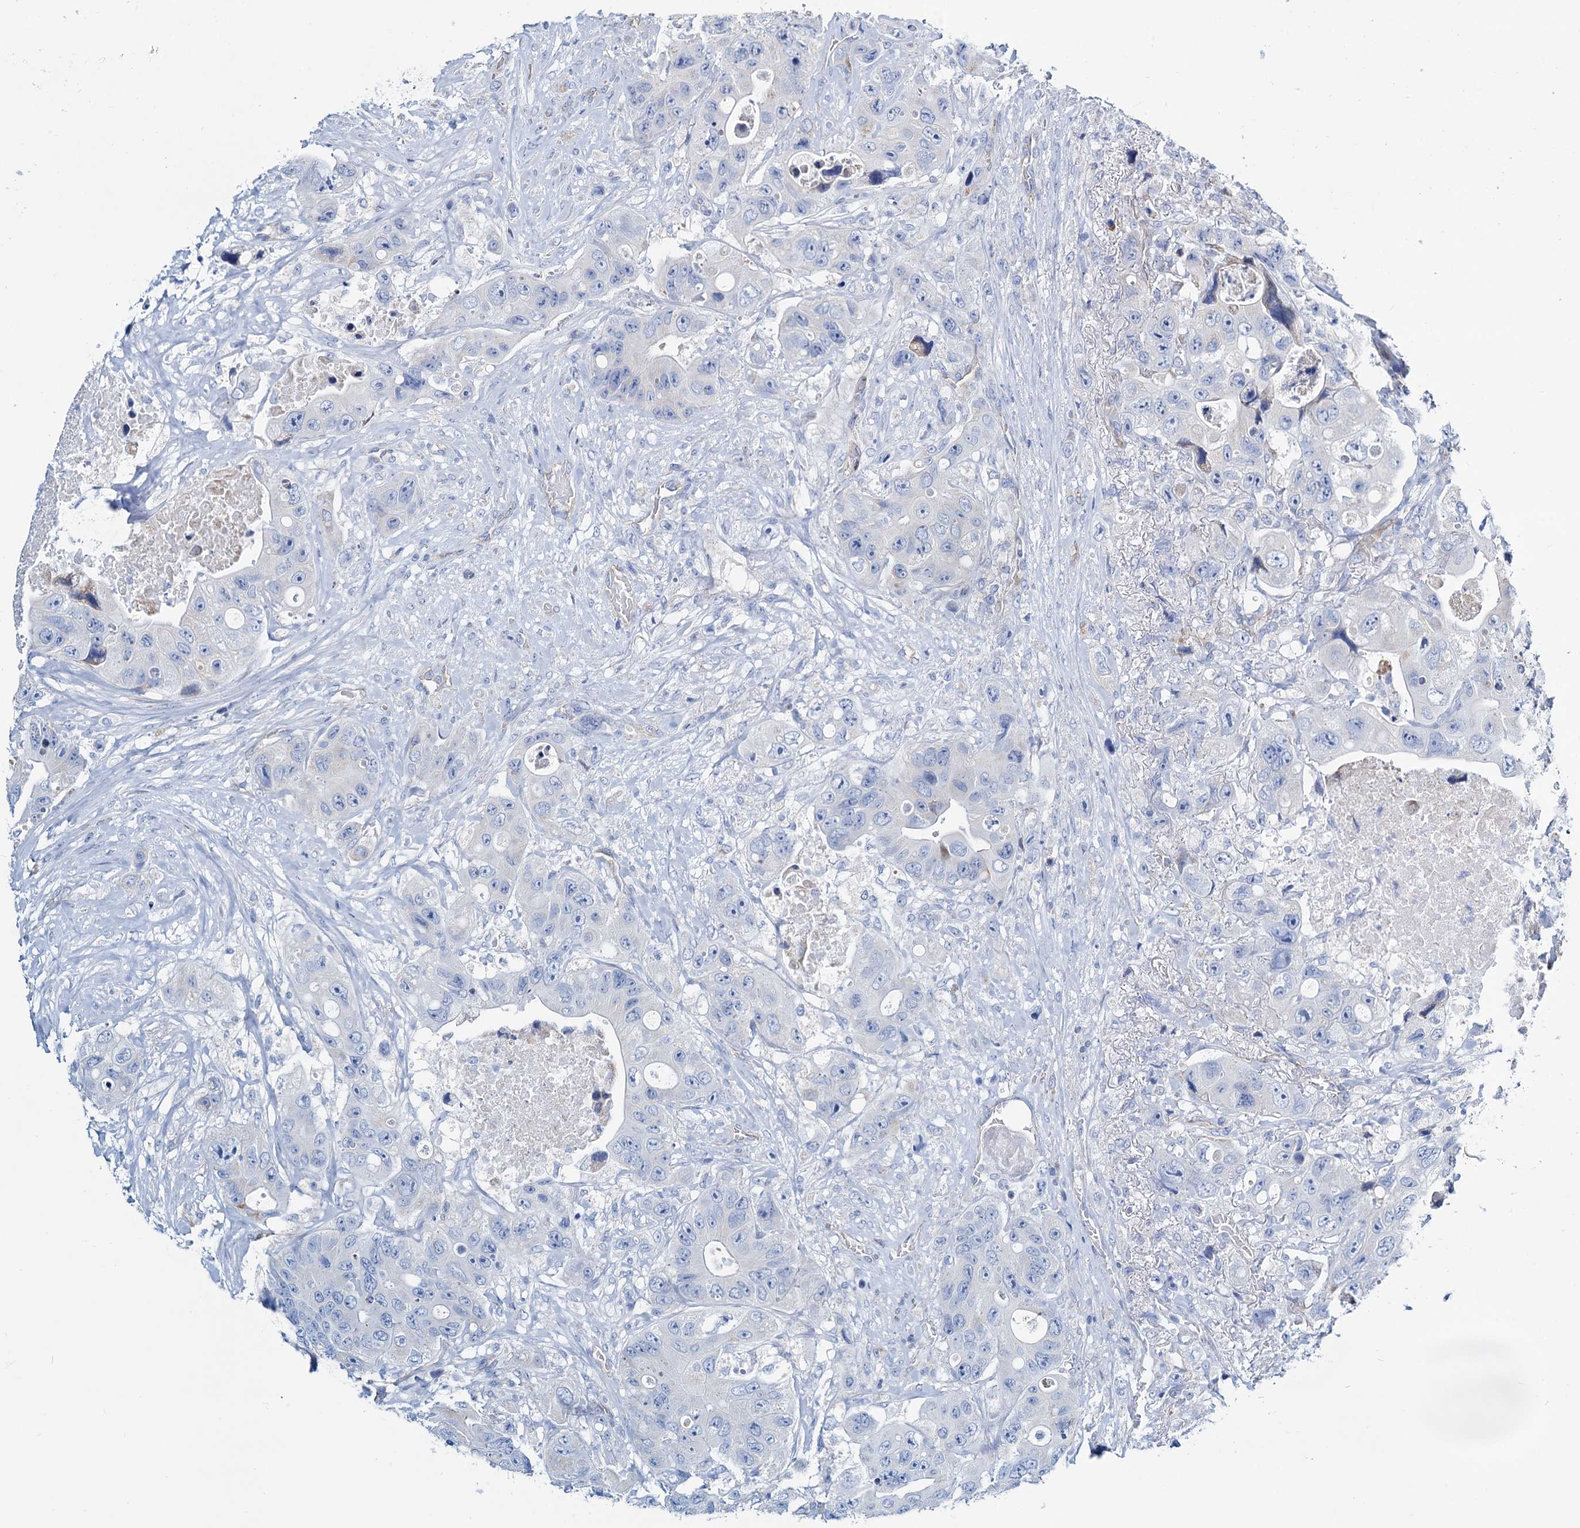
{"staining": {"intensity": "negative", "quantity": "none", "location": "none"}, "tissue": "colorectal cancer", "cell_type": "Tumor cells", "image_type": "cancer", "snomed": [{"axis": "morphology", "description": "Adenocarcinoma, NOS"}, {"axis": "topography", "description": "Colon"}], "caption": "Colorectal cancer (adenocarcinoma) was stained to show a protein in brown. There is no significant positivity in tumor cells.", "gene": "SLC1A3", "patient": {"sex": "female", "age": 46}}